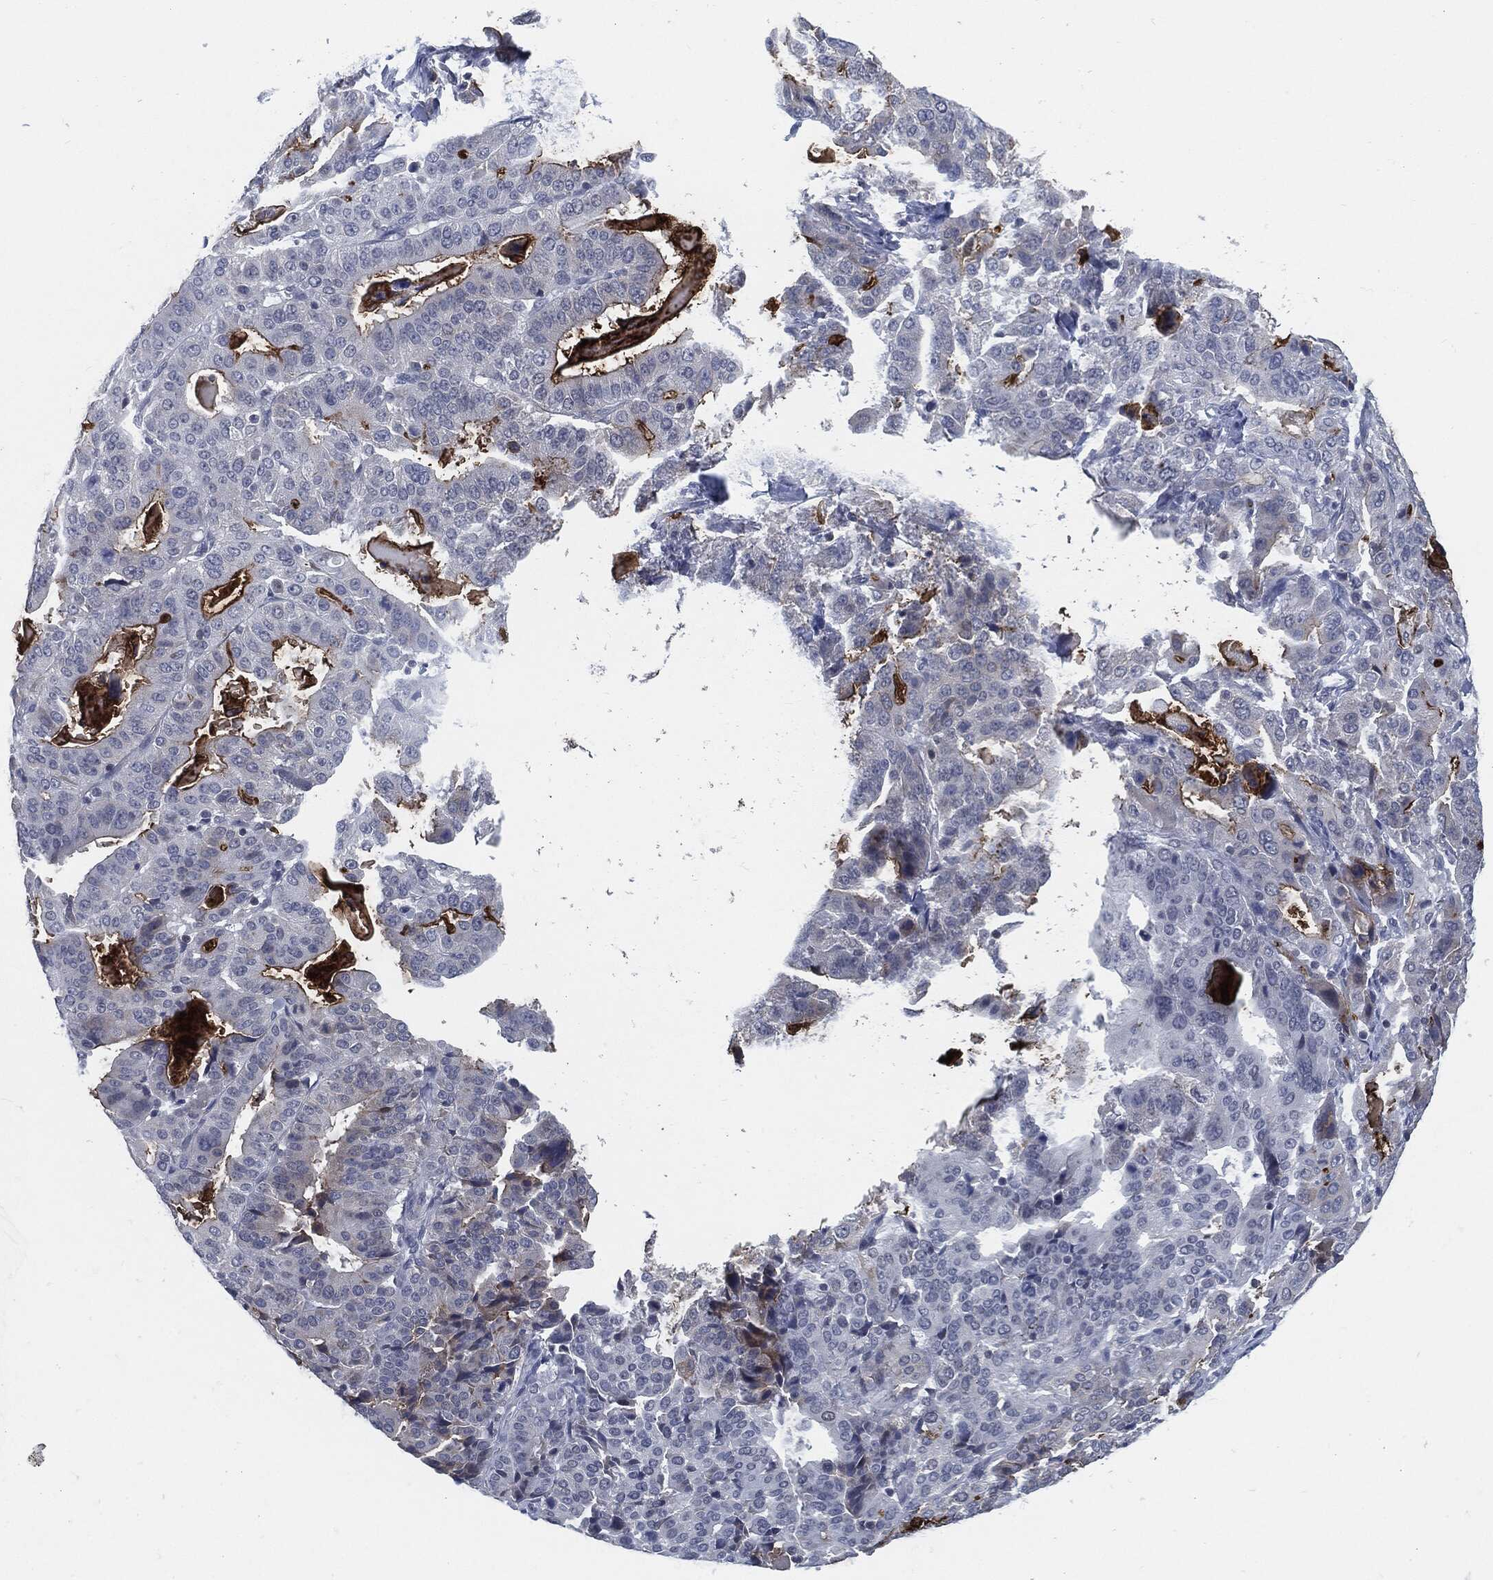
{"staining": {"intensity": "strong", "quantity": "<25%", "location": "cytoplasmic/membranous"}, "tissue": "stomach cancer", "cell_type": "Tumor cells", "image_type": "cancer", "snomed": [{"axis": "morphology", "description": "Adenocarcinoma, NOS"}, {"axis": "topography", "description": "Stomach"}], "caption": "This is an image of immunohistochemistry staining of stomach cancer, which shows strong expression in the cytoplasmic/membranous of tumor cells.", "gene": "PROM1", "patient": {"sex": "male", "age": 48}}